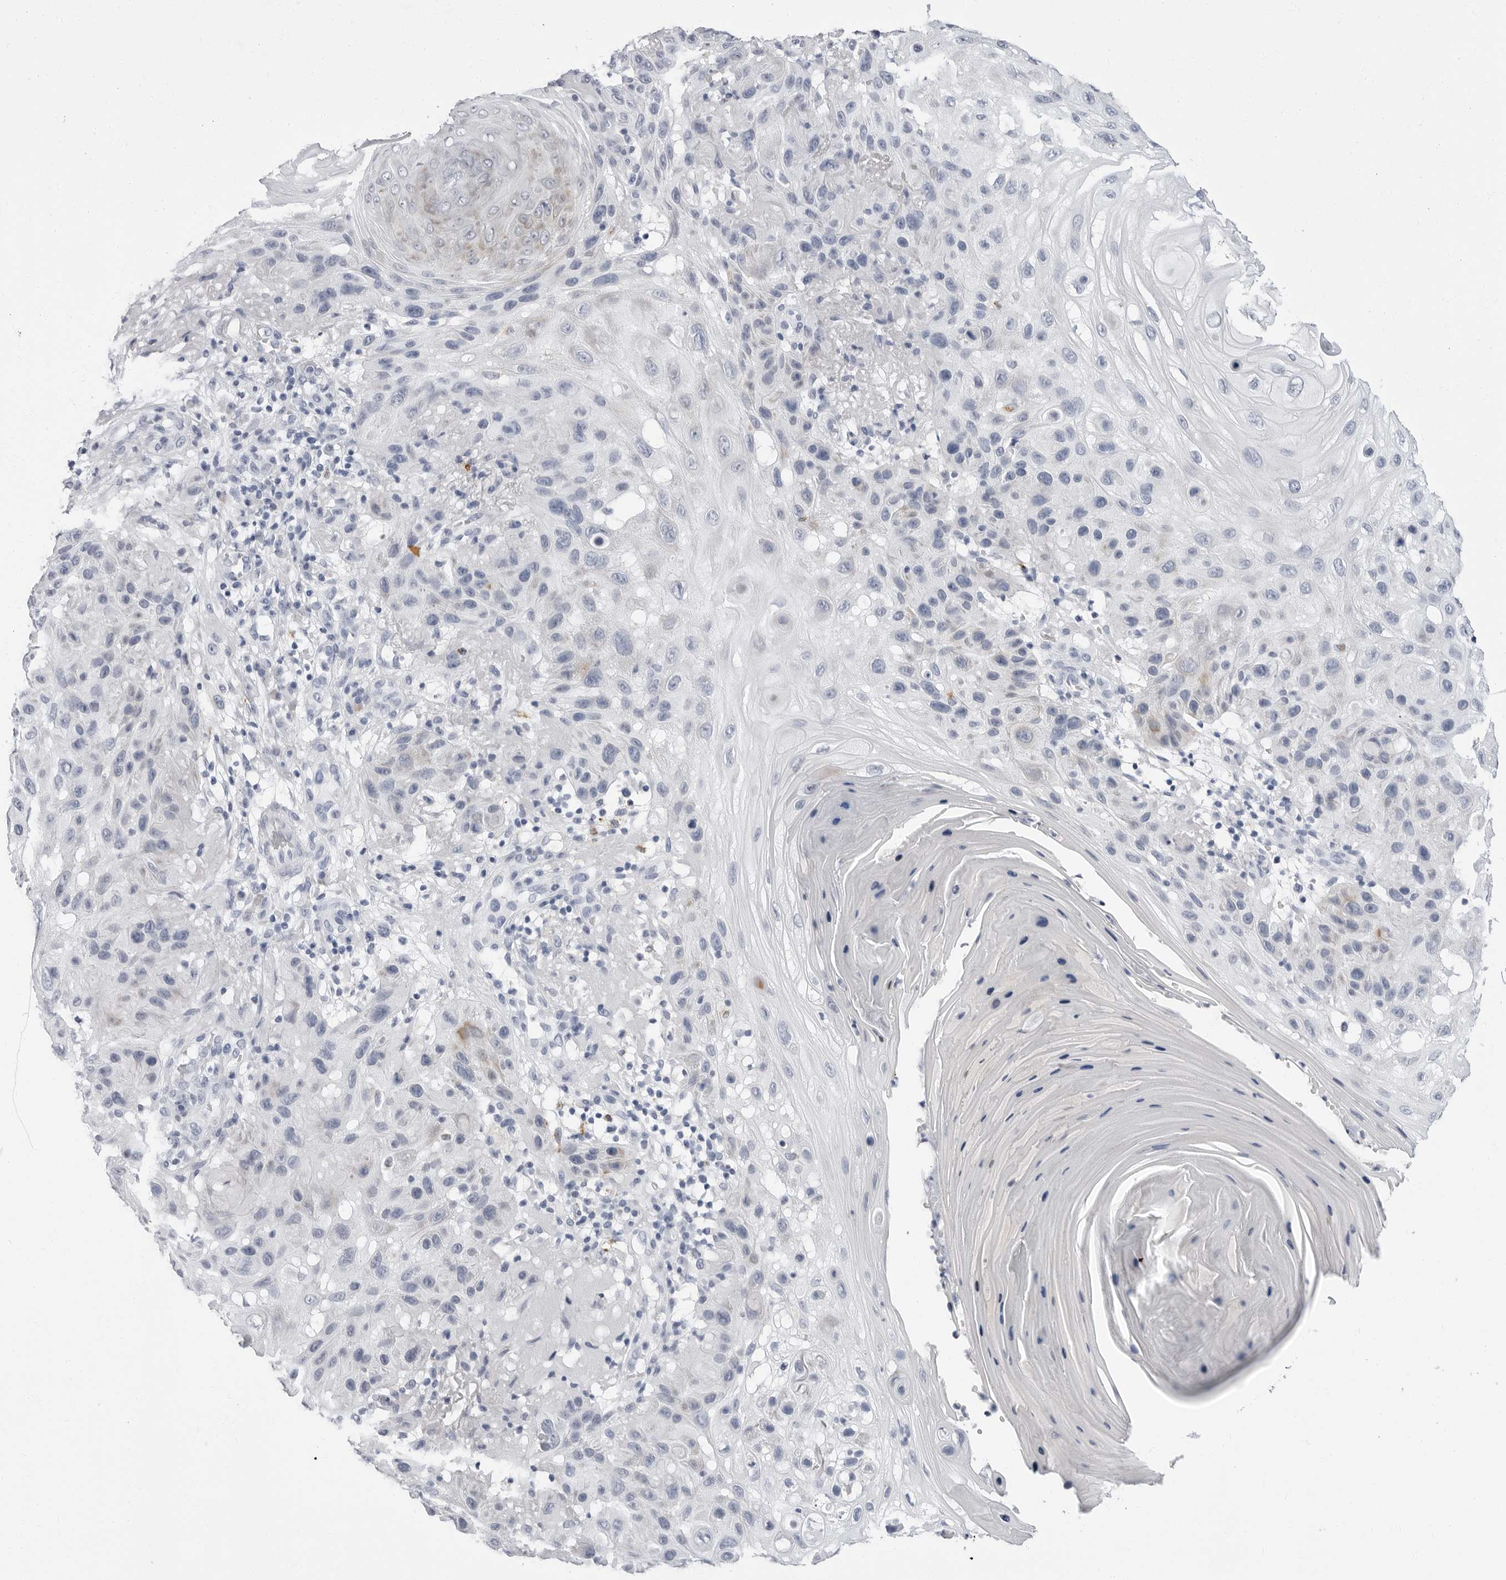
{"staining": {"intensity": "moderate", "quantity": "<25%", "location": "cytoplasmic/membranous"}, "tissue": "skin cancer", "cell_type": "Tumor cells", "image_type": "cancer", "snomed": [{"axis": "morphology", "description": "Normal tissue, NOS"}, {"axis": "morphology", "description": "Squamous cell carcinoma, NOS"}, {"axis": "topography", "description": "Skin"}], "caption": "Tumor cells show low levels of moderate cytoplasmic/membranous staining in about <25% of cells in human skin cancer. (Stains: DAB in brown, nuclei in blue, Microscopy: brightfield microscopy at high magnification).", "gene": "ERICH3", "patient": {"sex": "female", "age": 96}}